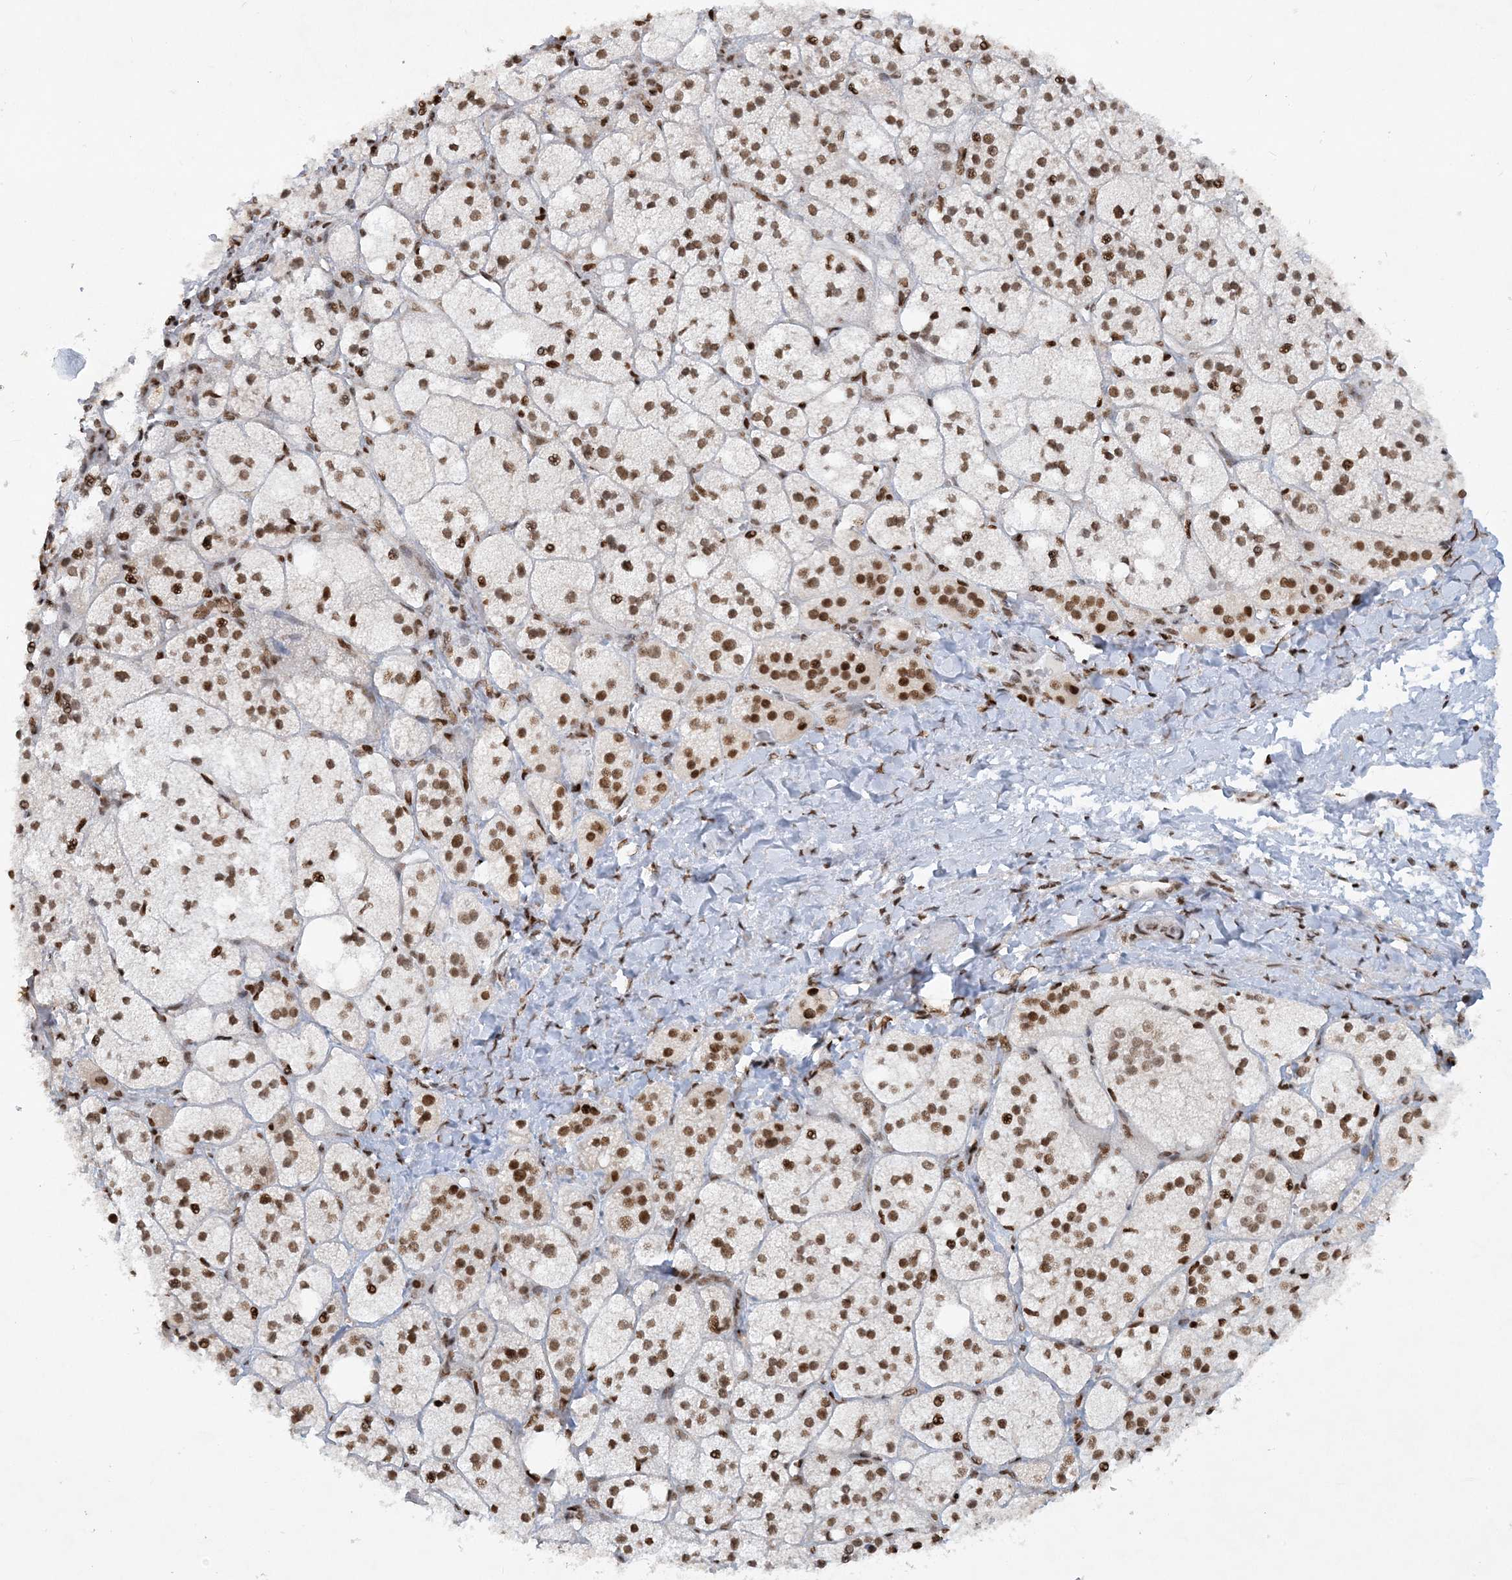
{"staining": {"intensity": "strong", "quantity": ">75%", "location": "nuclear"}, "tissue": "adrenal gland", "cell_type": "Glandular cells", "image_type": "normal", "snomed": [{"axis": "morphology", "description": "Normal tissue, NOS"}, {"axis": "topography", "description": "Adrenal gland"}], "caption": "Immunohistochemical staining of unremarkable human adrenal gland exhibits high levels of strong nuclear expression in approximately >75% of glandular cells. (Brightfield microscopy of DAB IHC at high magnification).", "gene": "DELE1", "patient": {"sex": "male", "age": 61}}